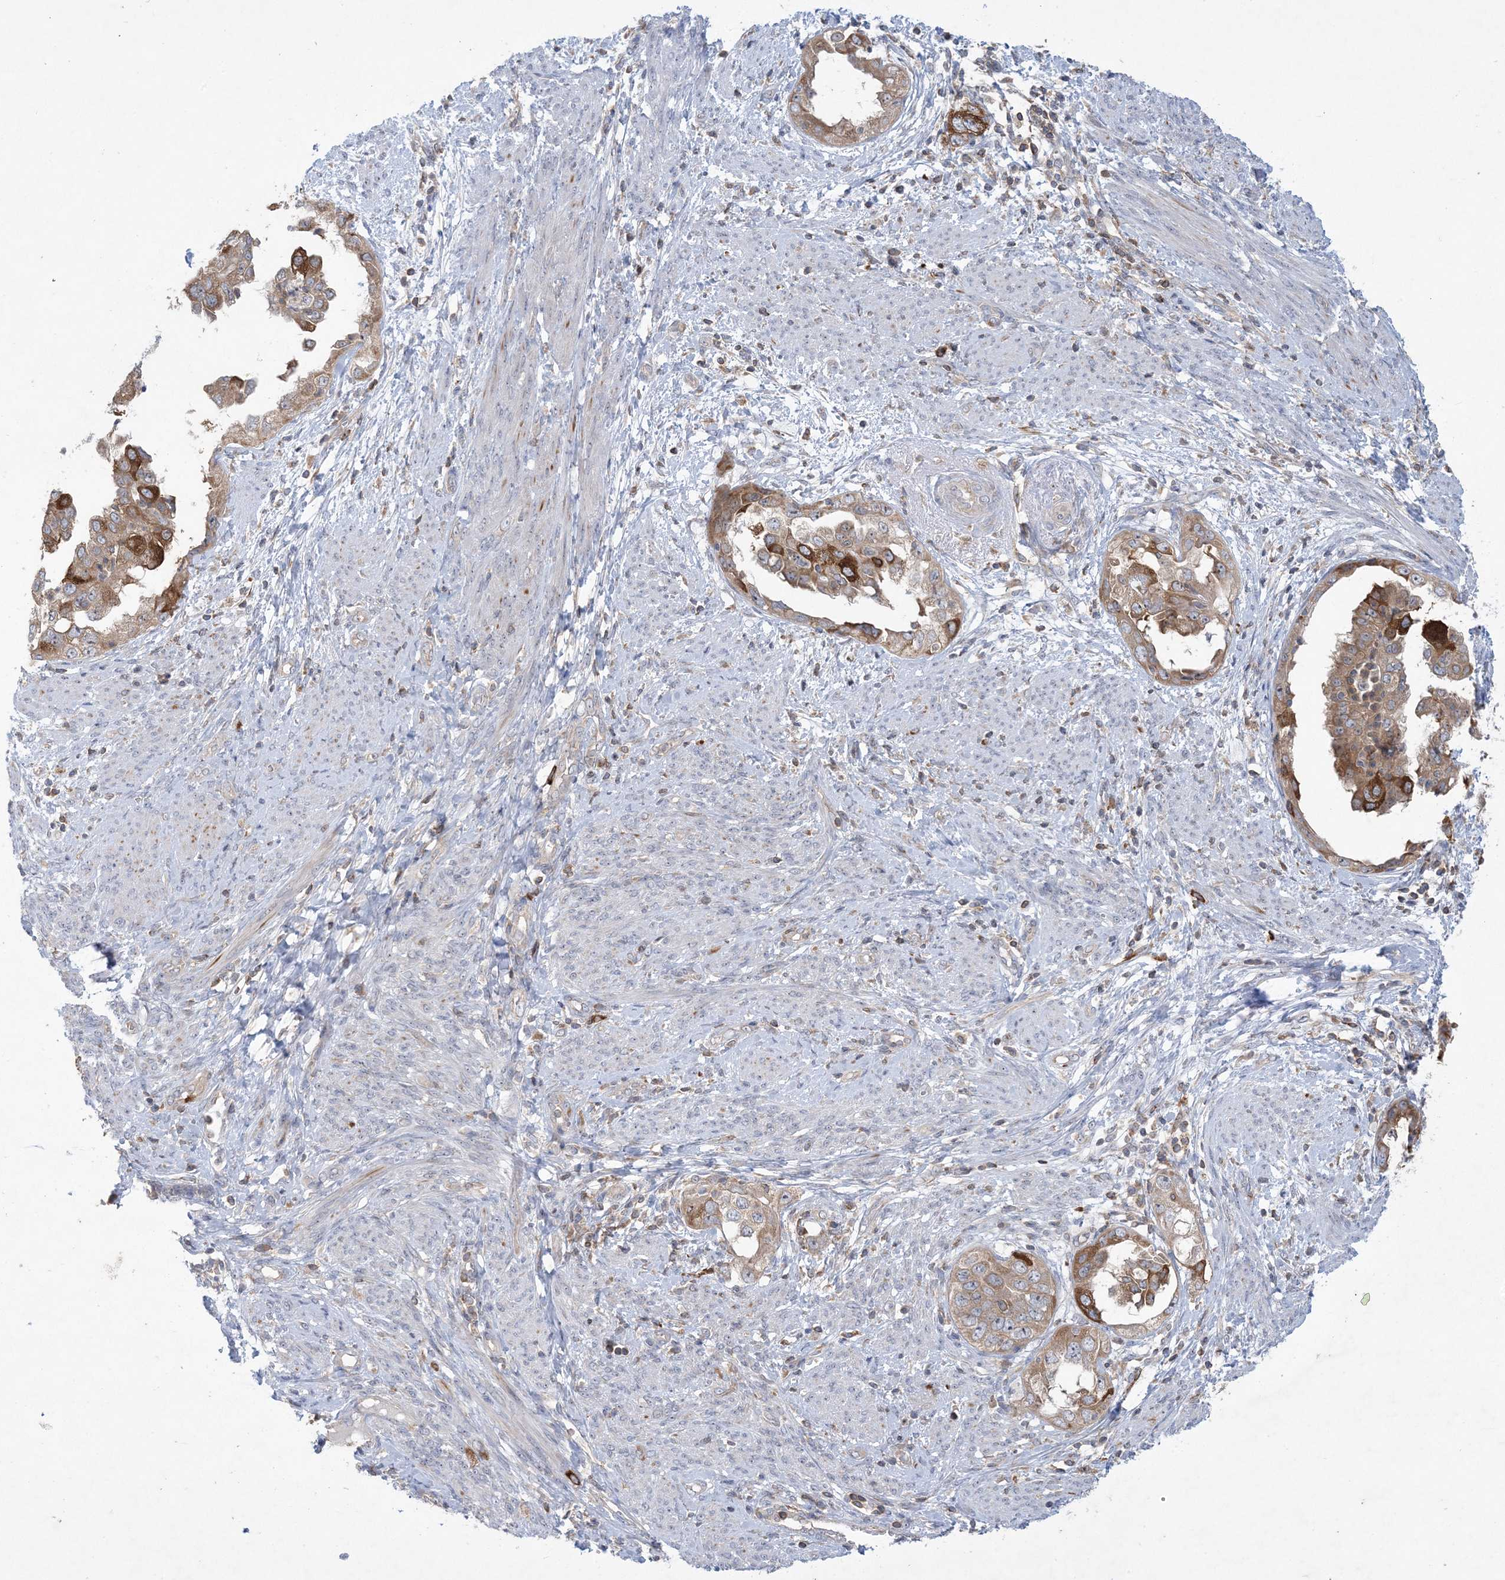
{"staining": {"intensity": "moderate", "quantity": ">75%", "location": "cytoplasmic/membranous"}, "tissue": "endometrial cancer", "cell_type": "Tumor cells", "image_type": "cancer", "snomed": [{"axis": "morphology", "description": "Adenocarcinoma, NOS"}, {"axis": "topography", "description": "Endometrium"}], "caption": "Immunohistochemistry photomicrograph of endometrial cancer (adenocarcinoma) stained for a protein (brown), which exhibits medium levels of moderate cytoplasmic/membranous positivity in approximately >75% of tumor cells.", "gene": "AOC1", "patient": {"sex": "female", "age": 85}}